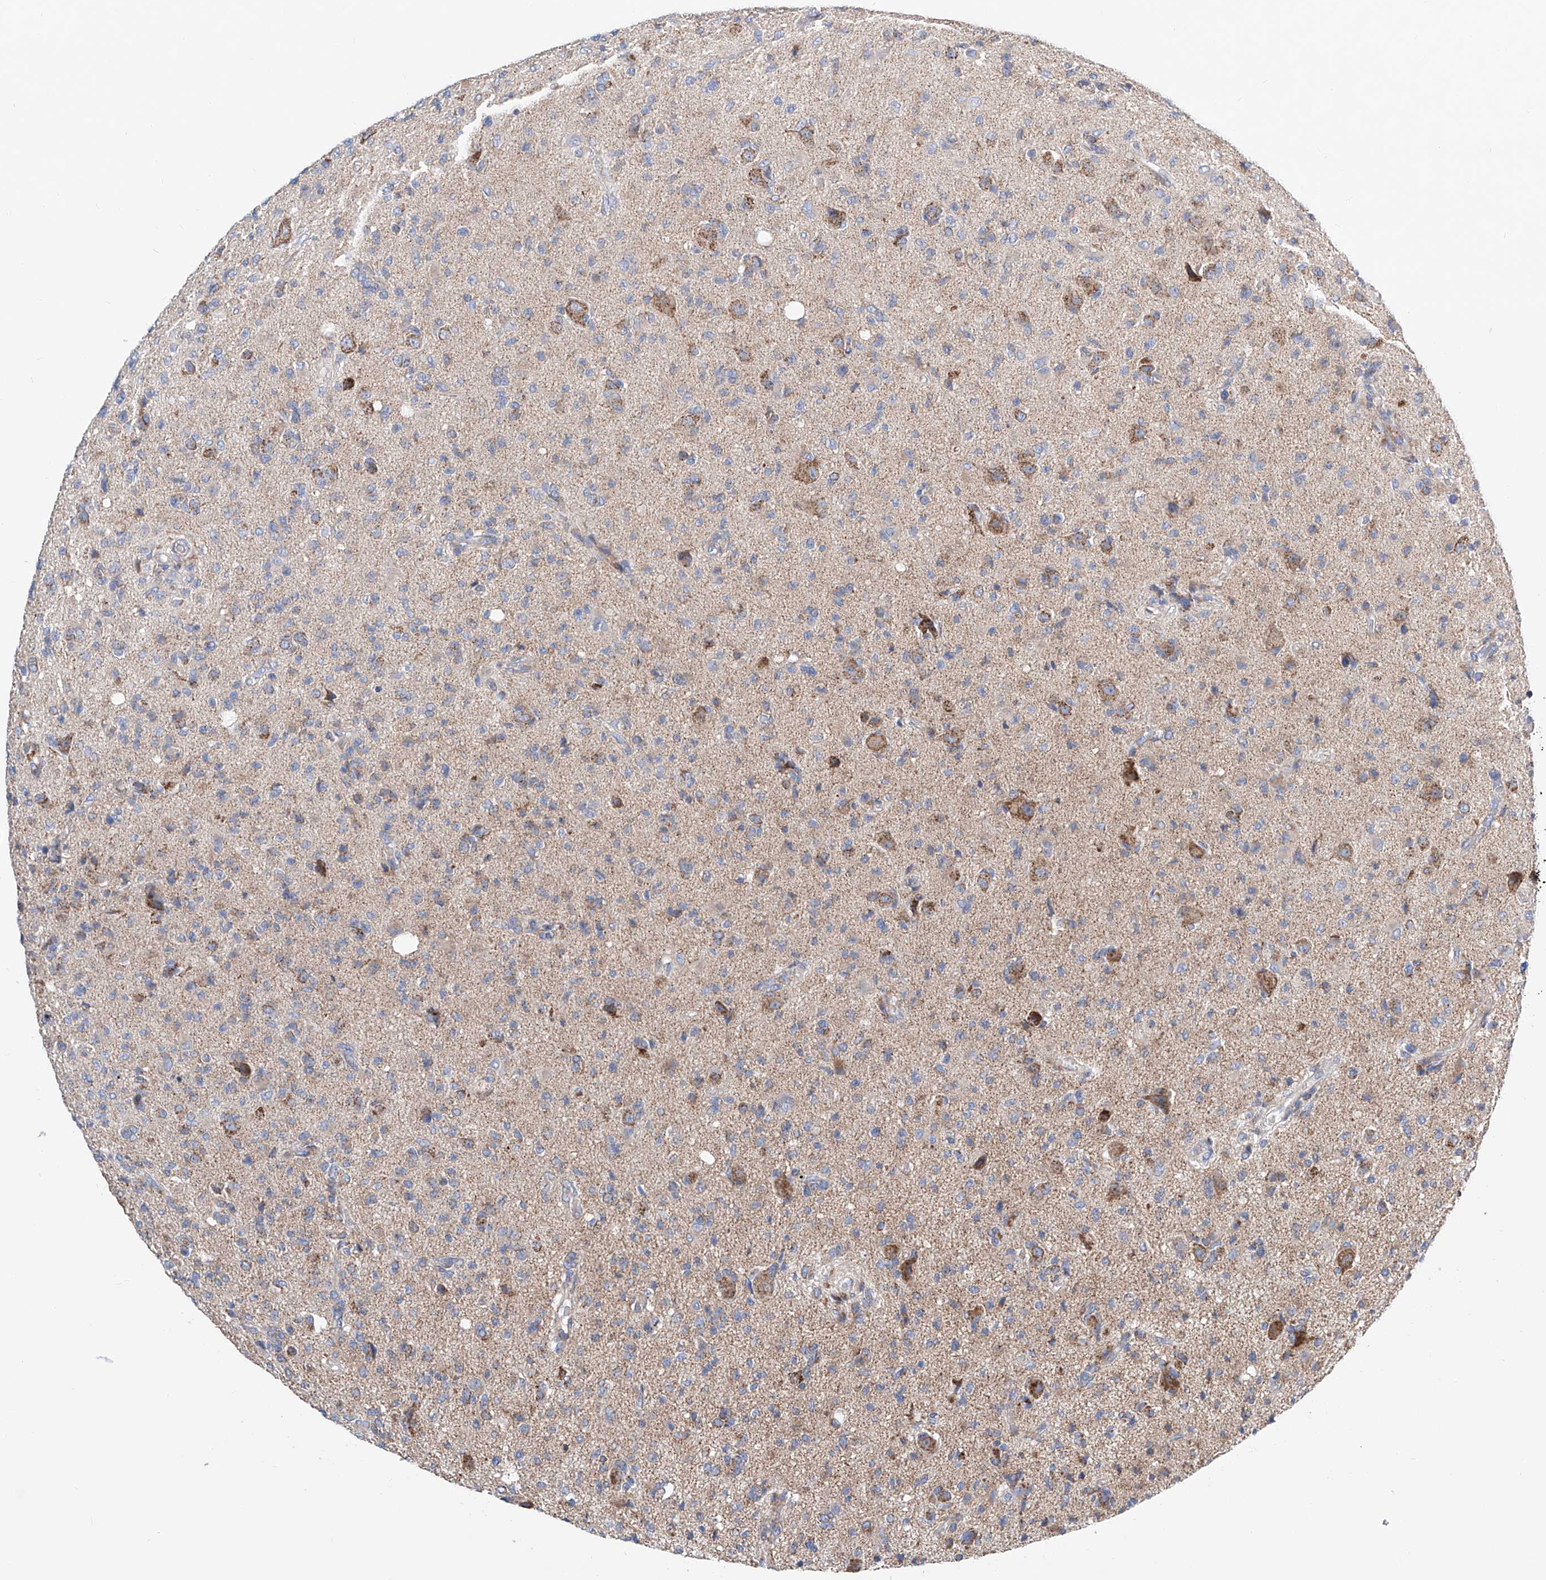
{"staining": {"intensity": "moderate", "quantity": "<25%", "location": "cytoplasmic/membranous"}, "tissue": "glioma", "cell_type": "Tumor cells", "image_type": "cancer", "snomed": [{"axis": "morphology", "description": "Glioma, malignant, High grade"}, {"axis": "topography", "description": "Brain"}], "caption": "This micrograph reveals IHC staining of human high-grade glioma (malignant), with low moderate cytoplasmic/membranous expression in about <25% of tumor cells.", "gene": "MAD2L1", "patient": {"sex": "female", "age": 57}}